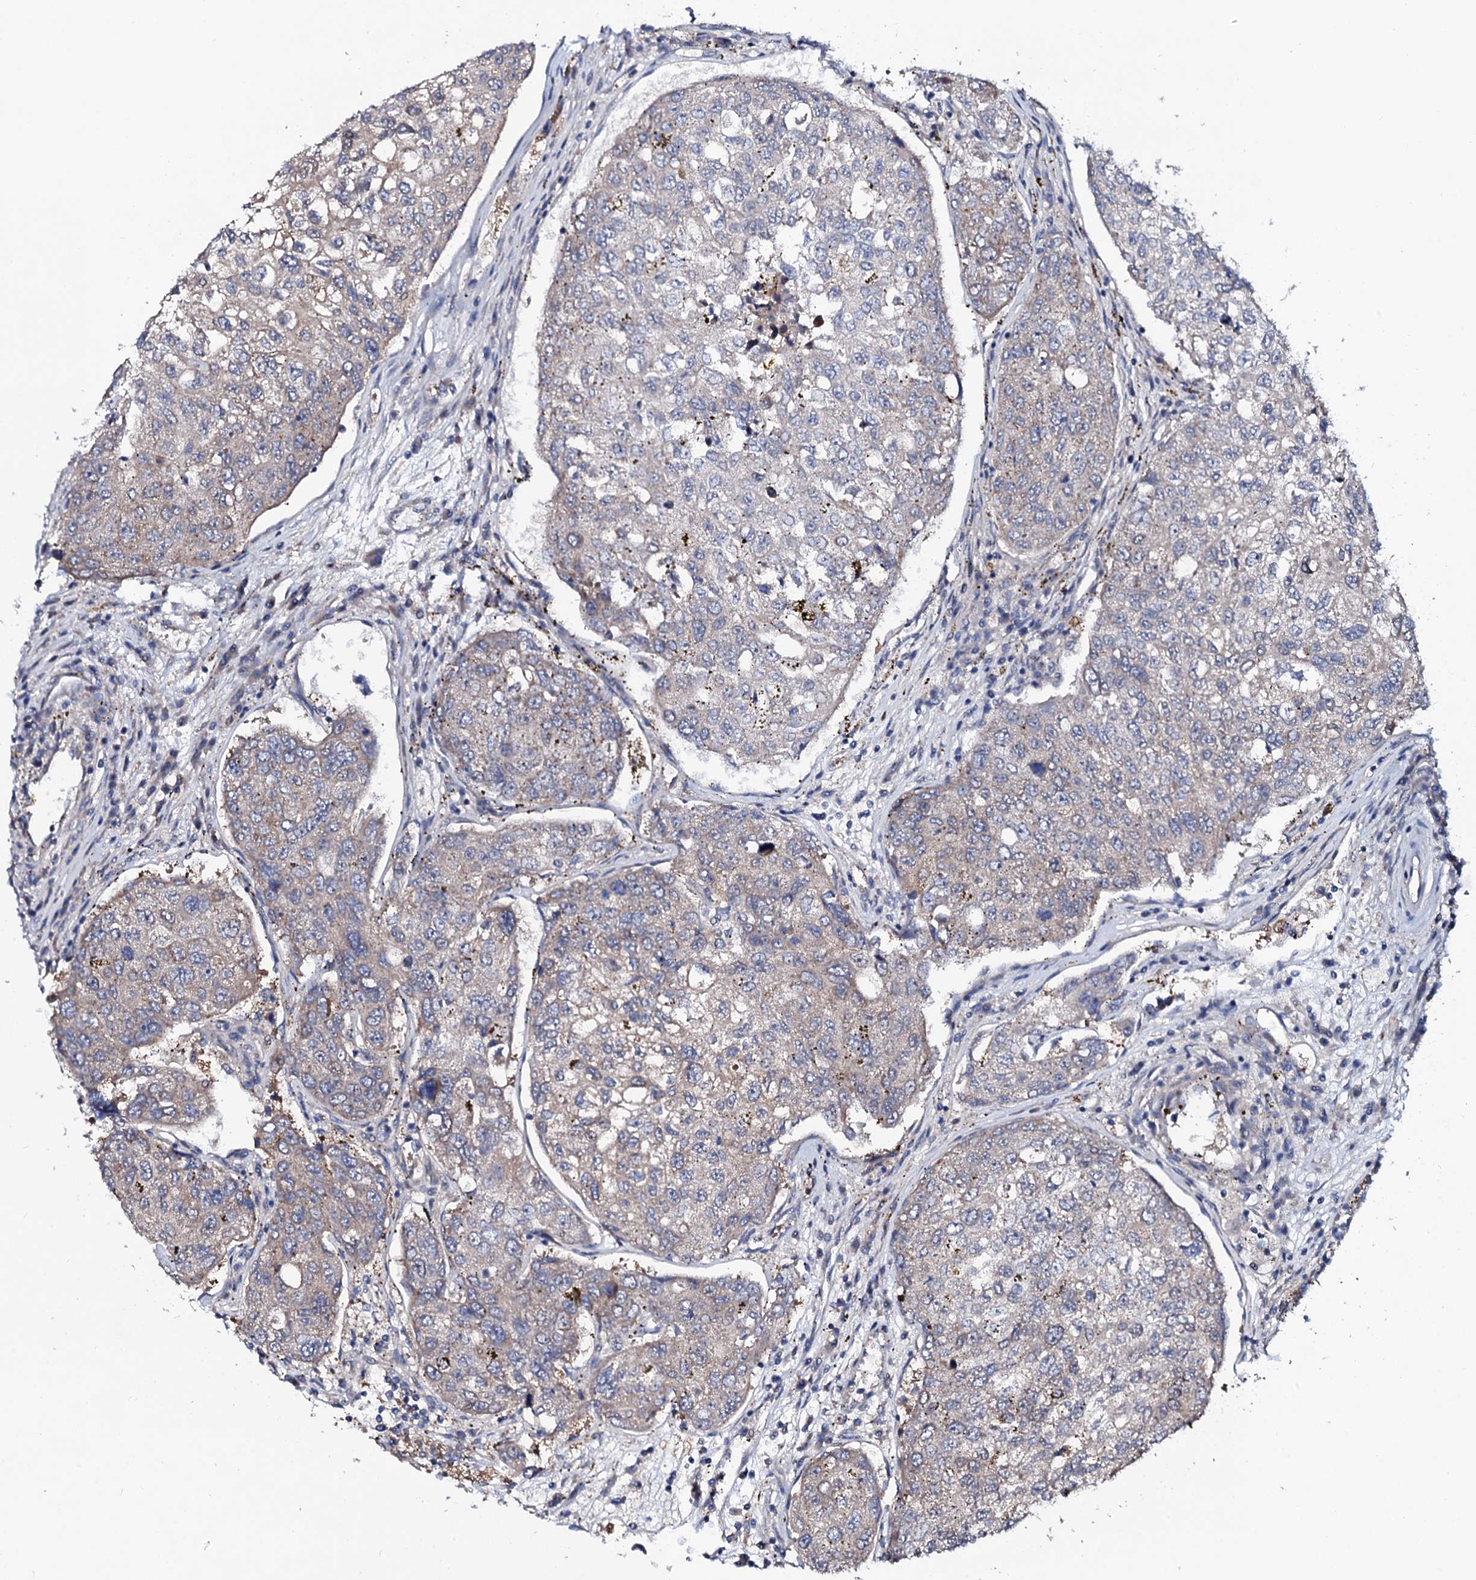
{"staining": {"intensity": "negative", "quantity": "none", "location": "none"}, "tissue": "urothelial cancer", "cell_type": "Tumor cells", "image_type": "cancer", "snomed": [{"axis": "morphology", "description": "Urothelial carcinoma, High grade"}, {"axis": "topography", "description": "Lymph node"}, {"axis": "topography", "description": "Urinary bladder"}], "caption": "This is an IHC image of human urothelial cancer. There is no expression in tumor cells.", "gene": "PPP1R3D", "patient": {"sex": "male", "age": 51}}